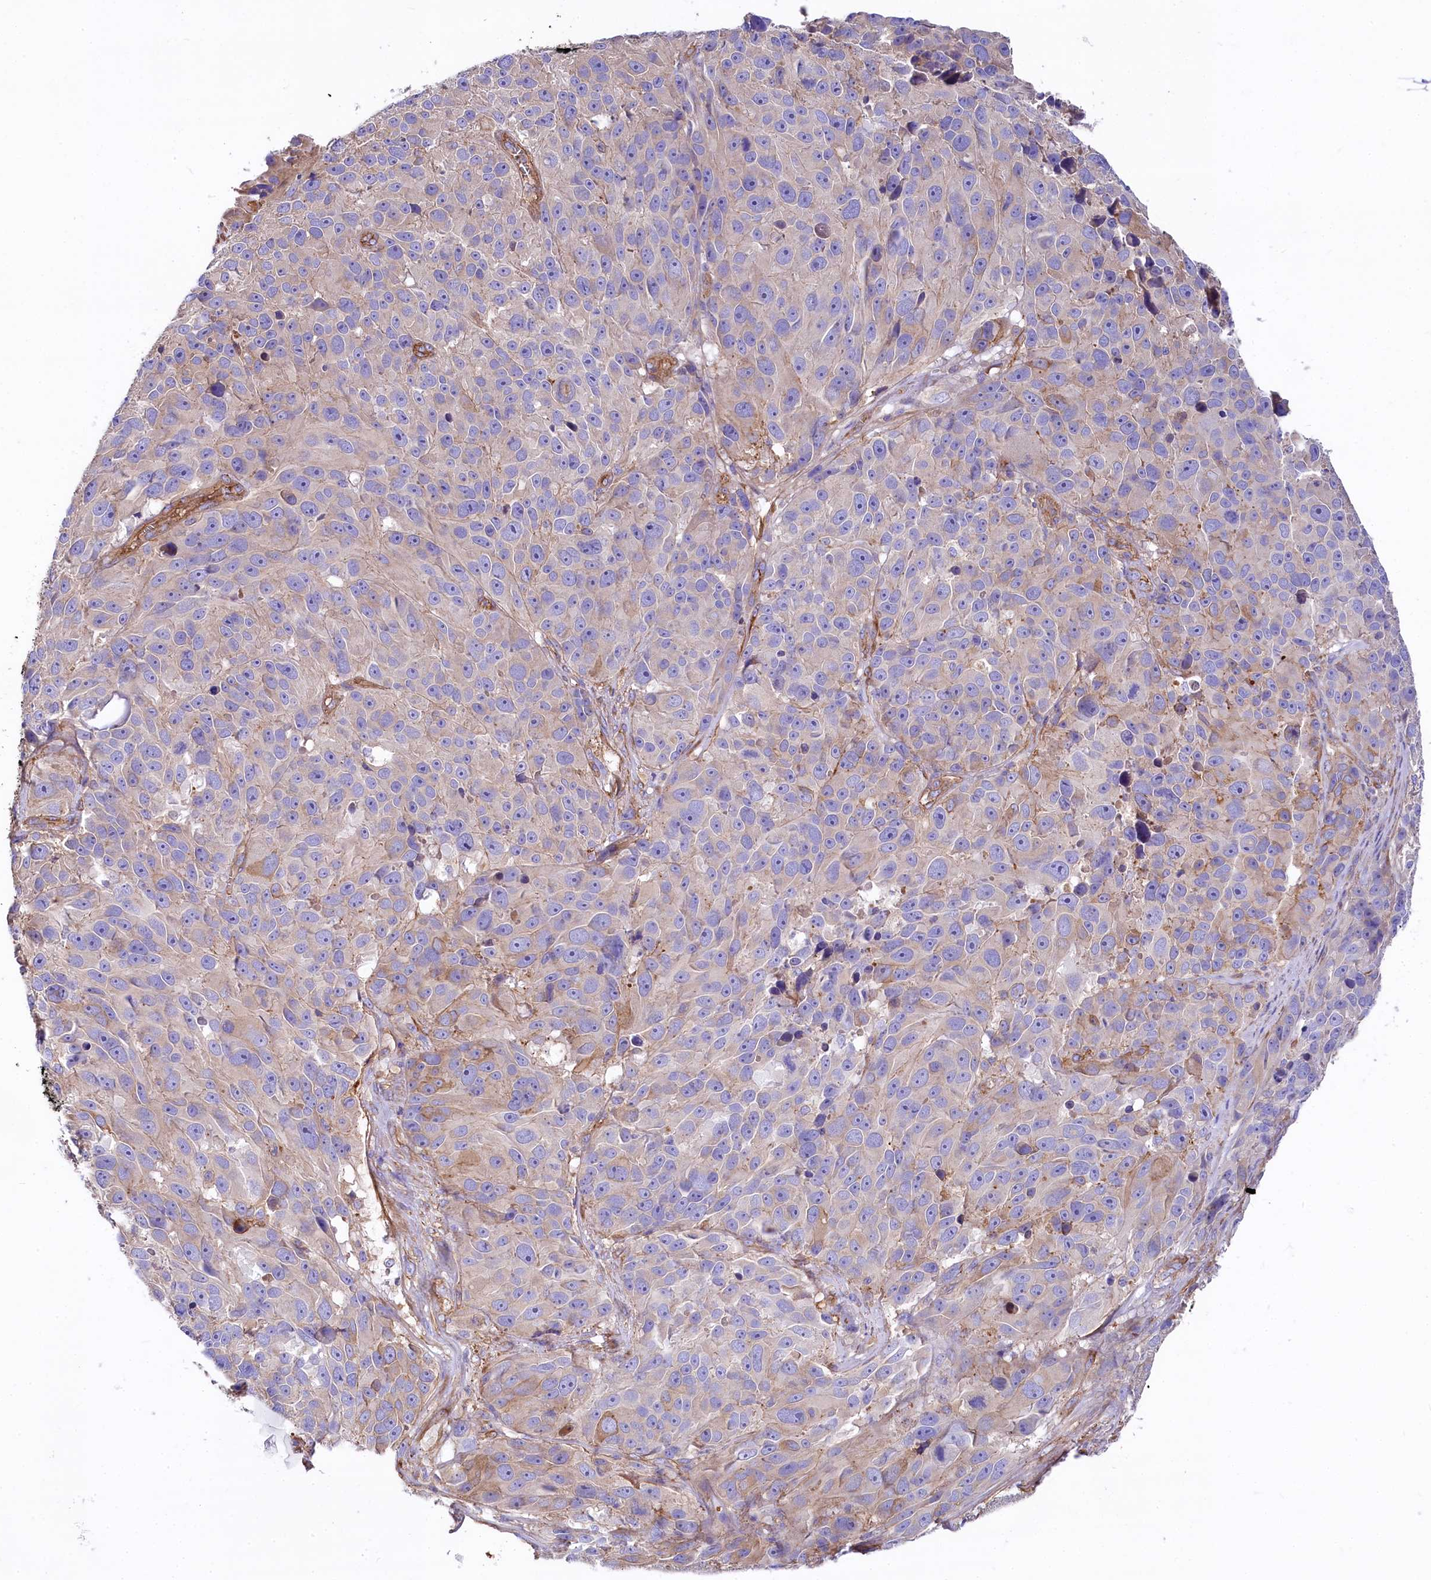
{"staining": {"intensity": "negative", "quantity": "none", "location": "none"}, "tissue": "melanoma", "cell_type": "Tumor cells", "image_type": "cancer", "snomed": [{"axis": "morphology", "description": "Malignant melanoma, NOS"}, {"axis": "topography", "description": "Skin"}], "caption": "DAB (3,3'-diaminobenzidine) immunohistochemical staining of human melanoma shows no significant staining in tumor cells.", "gene": "FCHSD2", "patient": {"sex": "male", "age": 84}}